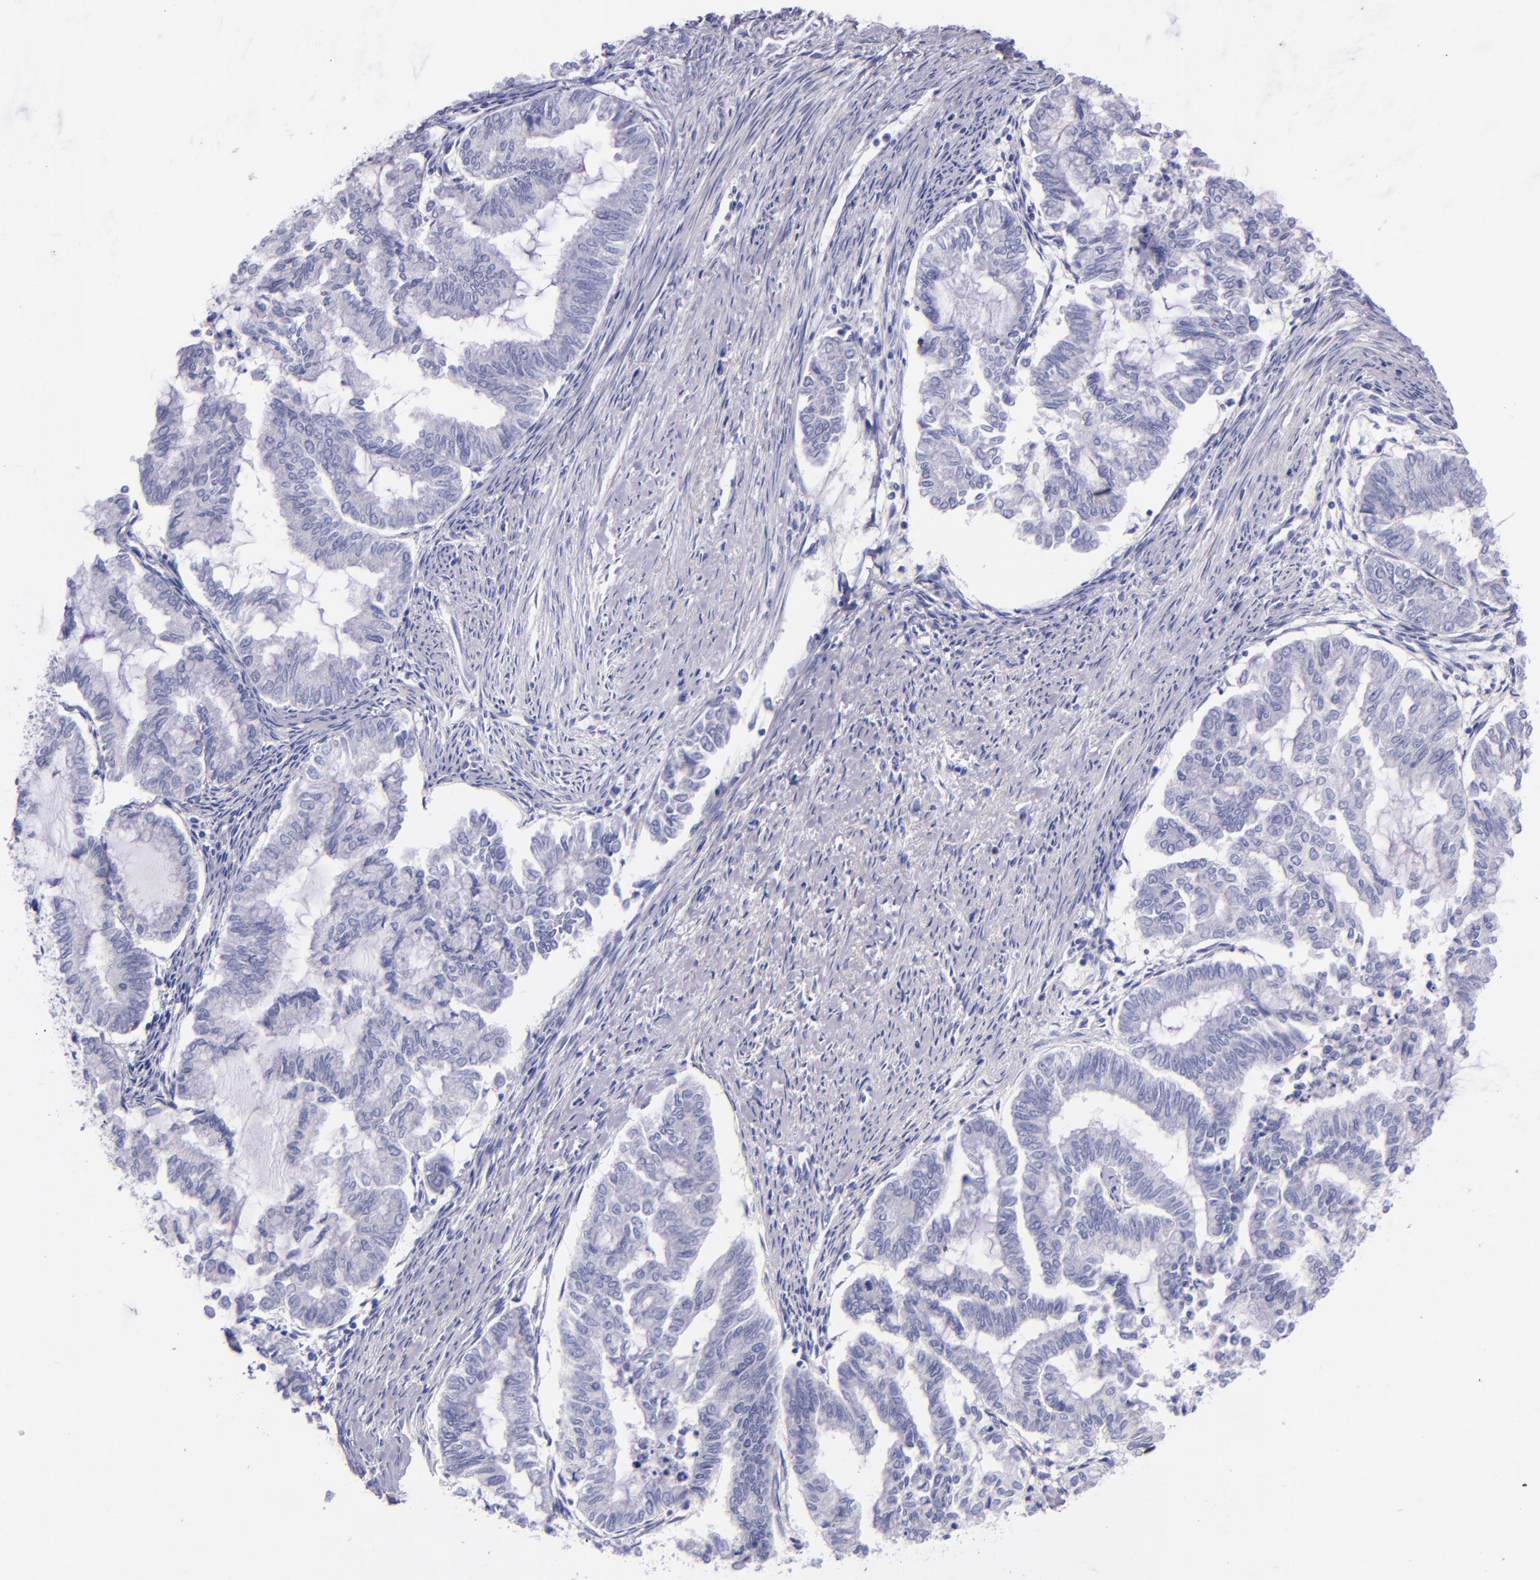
{"staining": {"intensity": "negative", "quantity": "none", "location": "none"}, "tissue": "endometrial cancer", "cell_type": "Tumor cells", "image_type": "cancer", "snomed": [{"axis": "morphology", "description": "Adenocarcinoma, NOS"}, {"axis": "topography", "description": "Endometrium"}], "caption": "Immunohistochemistry (IHC) of endometrial adenocarcinoma exhibits no positivity in tumor cells.", "gene": "LAG3", "patient": {"sex": "female", "age": 79}}